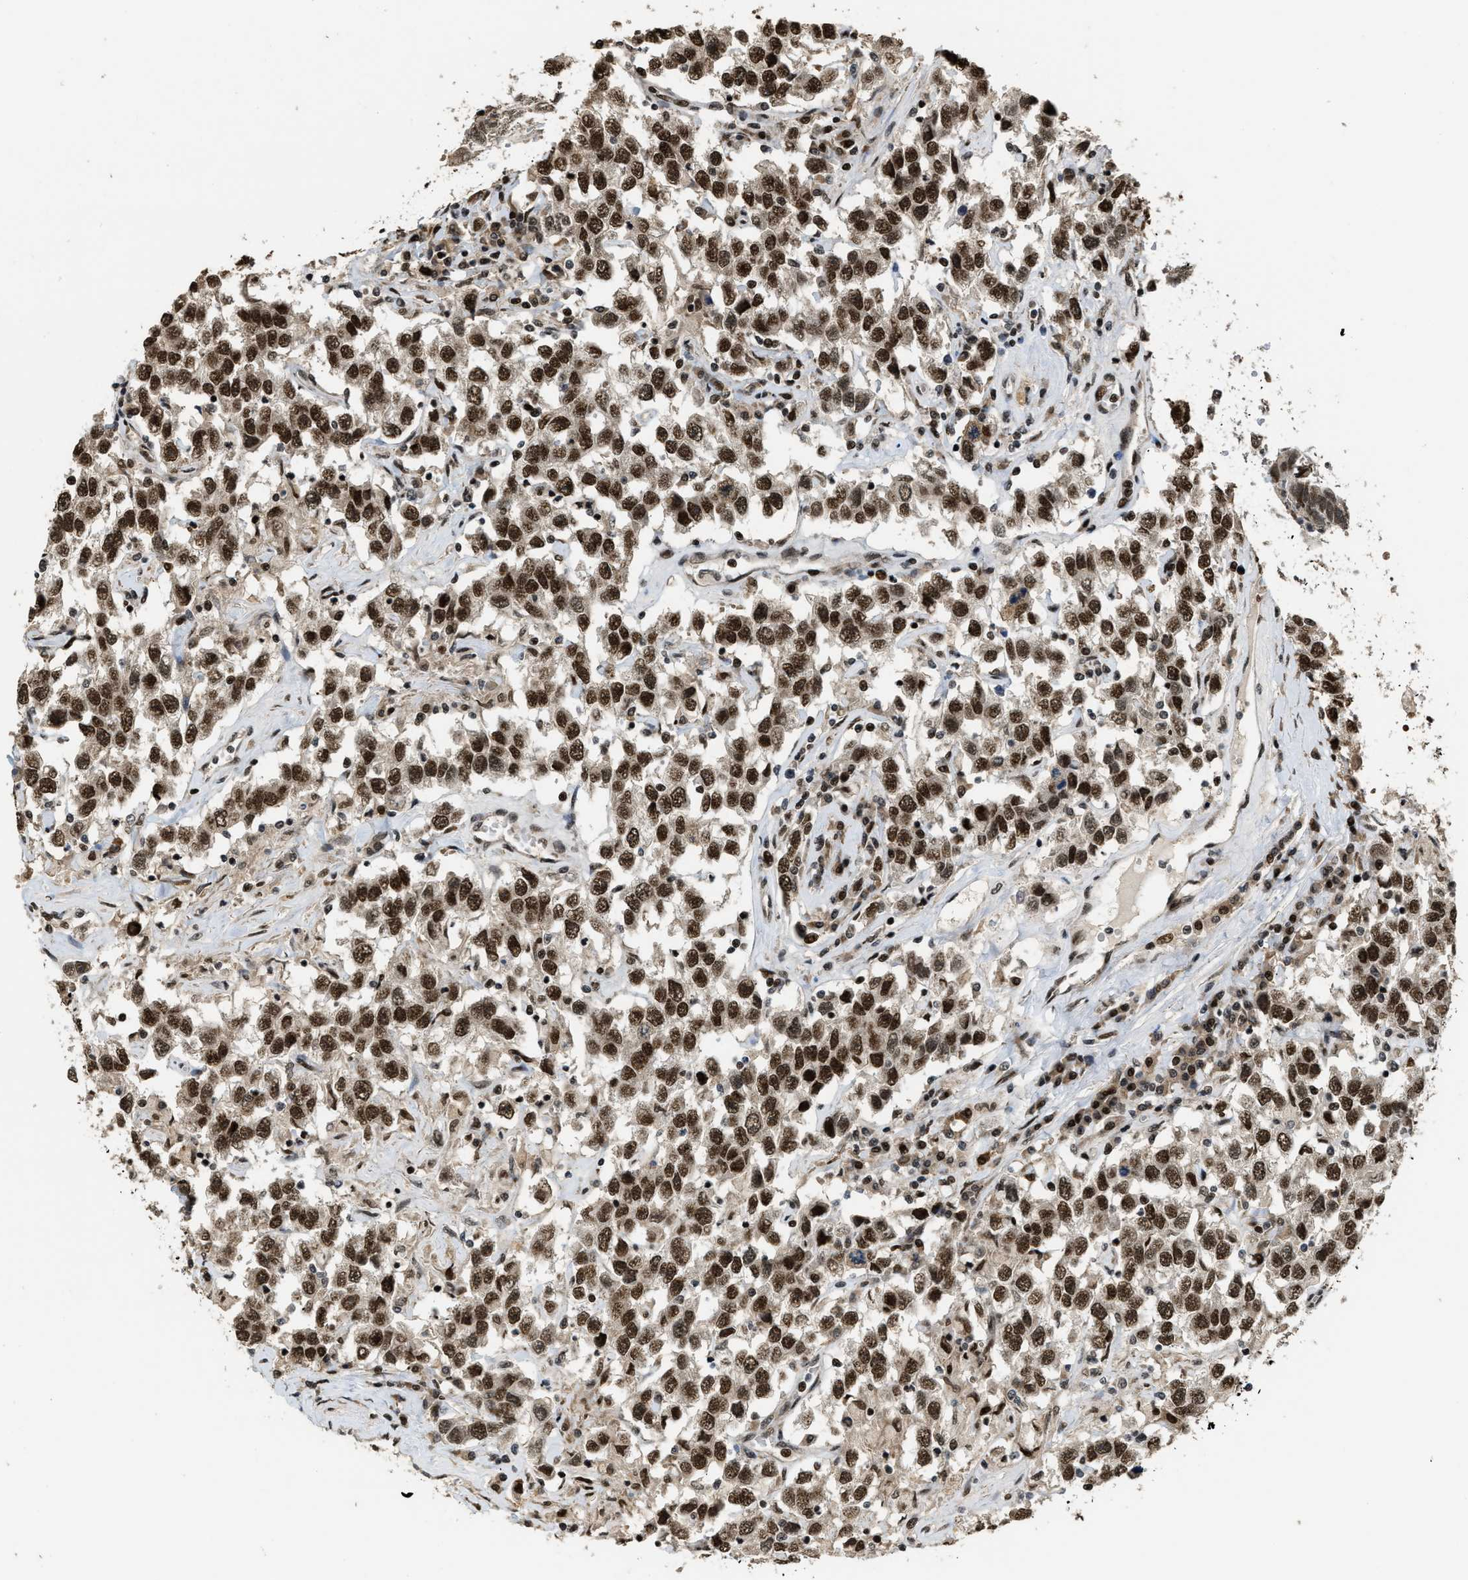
{"staining": {"intensity": "strong", "quantity": ">75%", "location": "nuclear"}, "tissue": "testis cancer", "cell_type": "Tumor cells", "image_type": "cancer", "snomed": [{"axis": "morphology", "description": "Seminoma, NOS"}, {"axis": "topography", "description": "Testis"}], "caption": "Protein expression analysis of human testis seminoma reveals strong nuclear positivity in about >75% of tumor cells. (DAB IHC with brightfield microscopy, high magnification).", "gene": "SERTAD2", "patient": {"sex": "male", "age": 41}}